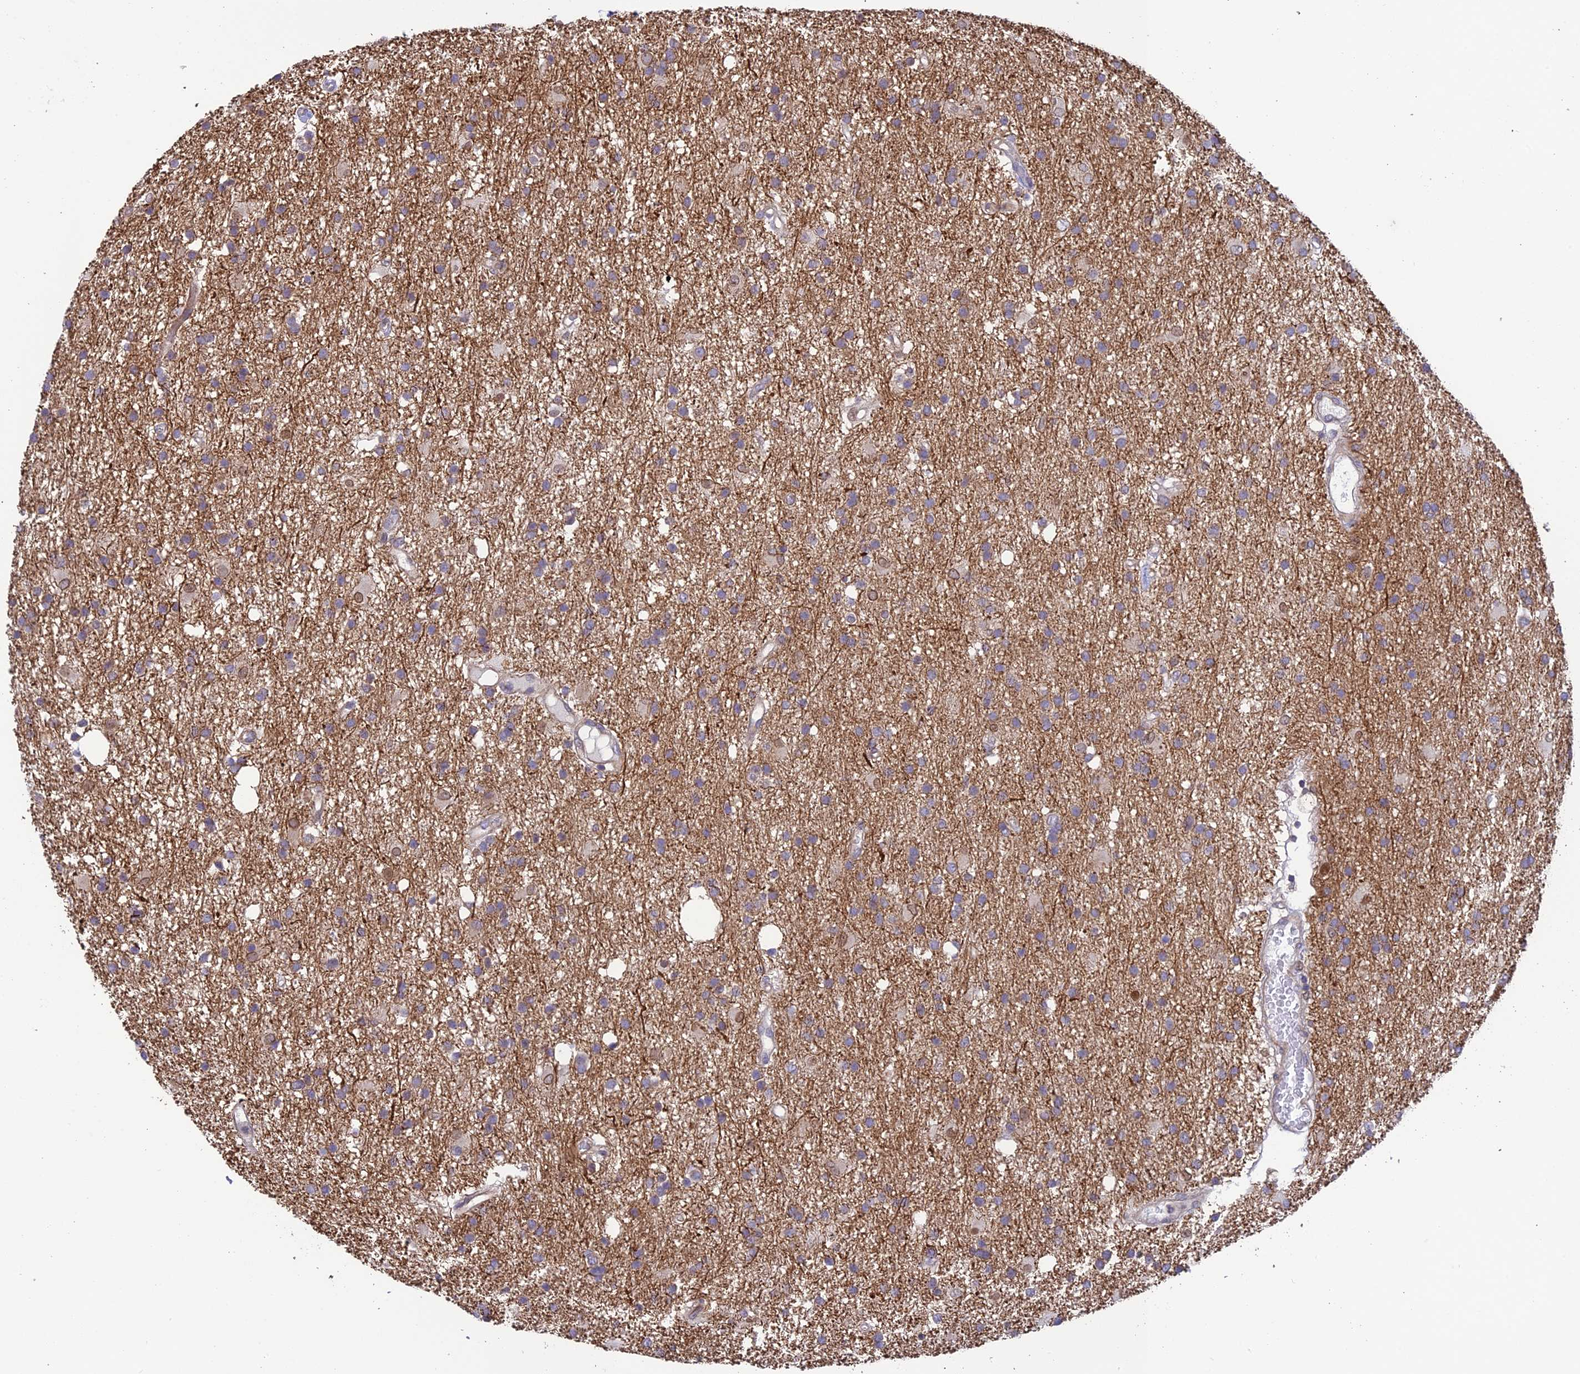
{"staining": {"intensity": "negative", "quantity": "none", "location": "none"}, "tissue": "glioma", "cell_type": "Tumor cells", "image_type": "cancer", "snomed": [{"axis": "morphology", "description": "Glioma, malignant, High grade"}, {"axis": "topography", "description": "Brain"}], "caption": "This micrograph is of malignant high-grade glioma stained with IHC to label a protein in brown with the nuclei are counter-stained blue. There is no positivity in tumor cells. (DAB (3,3'-diaminobenzidine) immunohistochemistry with hematoxylin counter stain).", "gene": "BMT2", "patient": {"sex": "male", "age": 77}}